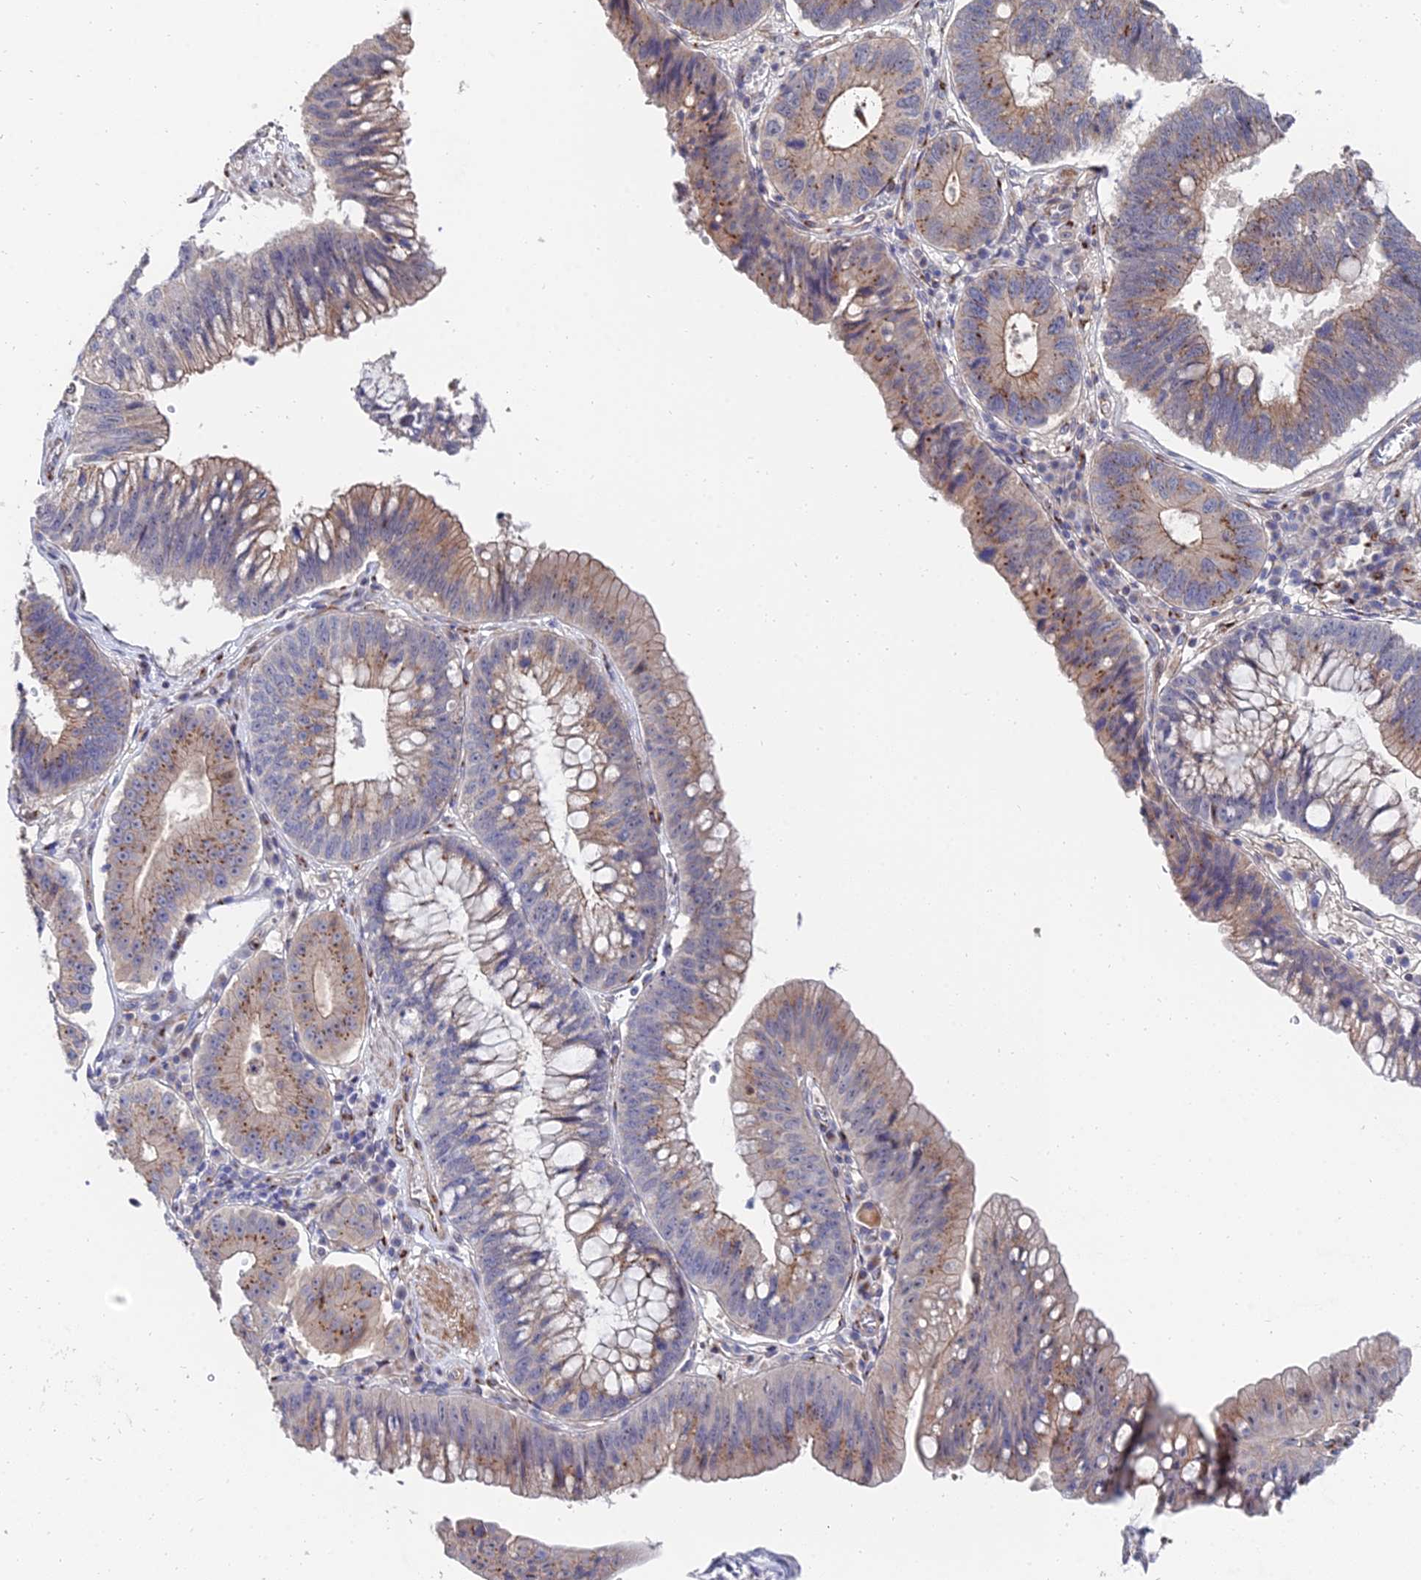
{"staining": {"intensity": "moderate", "quantity": ">75%", "location": "cytoplasmic/membranous"}, "tissue": "stomach cancer", "cell_type": "Tumor cells", "image_type": "cancer", "snomed": [{"axis": "morphology", "description": "Adenocarcinoma, NOS"}, {"axis": "topography", "description": "Stomach"}], "caption": "High-magnification brightfield microscopy of adenocarcinoma (stomach) stained with DAB (3,3'-diaminobenzidine) (brown) and counterstained with hematoxylin (blue). tumor cells exhibit moderate cytoplasmic/membranous positivity is present in about>75% of cells. (DAB IHC with brightfield microscopy, high magnification).", "gene": "BORCS8", "patient": {"sex": "male", "age": 59}}